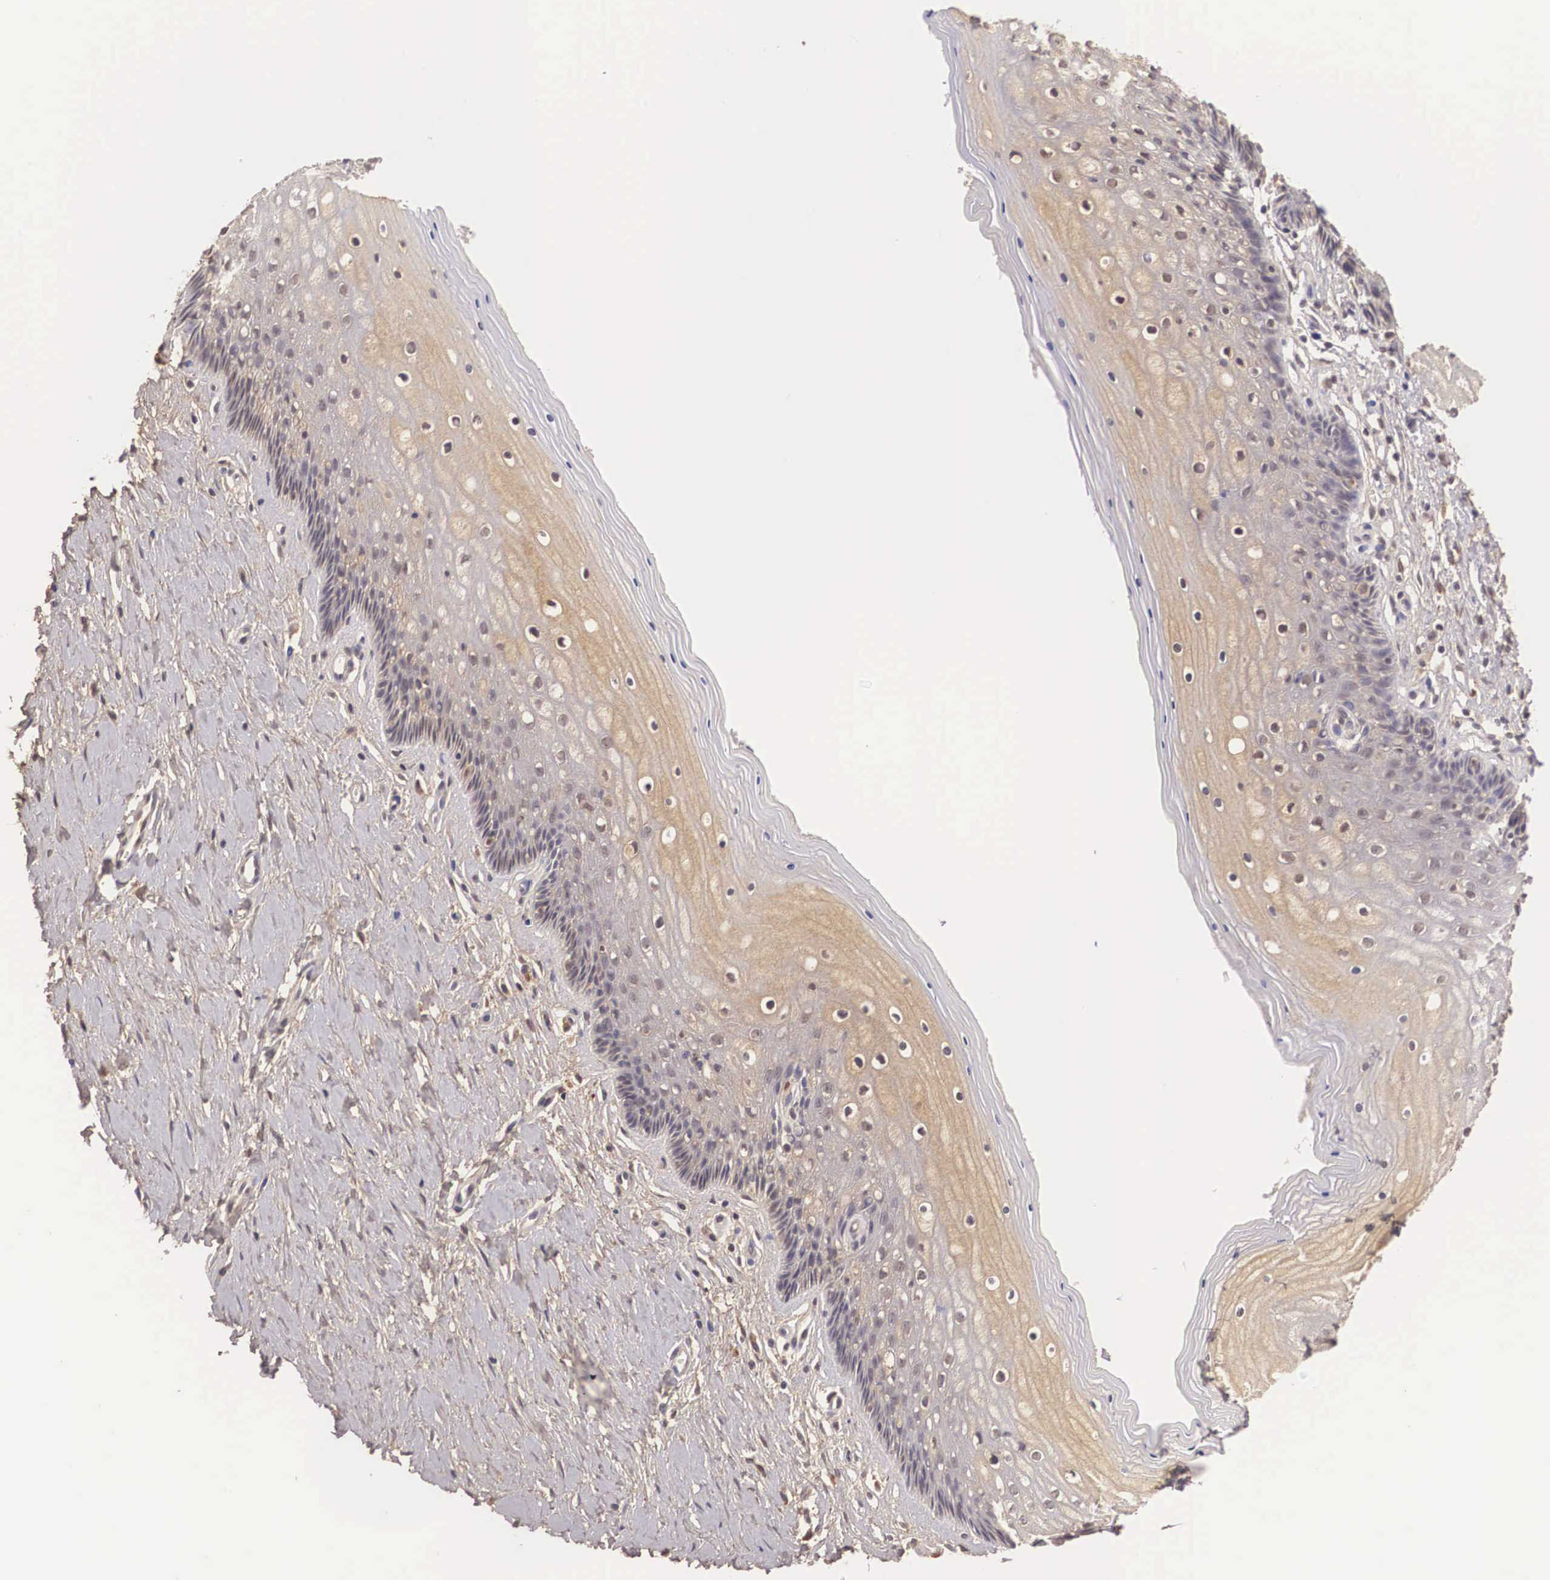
{"staining": {"intensity": "negative", "quantity": "none", "location": "none"}, "tissue": "vagina", "cell_type": "Squamous epithelial cells", "image_type": "normal", "snomed": [{"axis": "morphology", "description": "Normal tissue, NOS"}, {"axis": "topography", "description": "Vagina"}], "caption": "IHC image of normal human vagina stained for a protein (brown), which exhibits no staining in squamous epithelial cells. (Stains: DAB immunohistochemistry with hematoxylin counter stain, Microscopy: brightfield microscopy at high magnification).", "gene": "BCL6", "patient": {"sex": "female", "age": 46}}